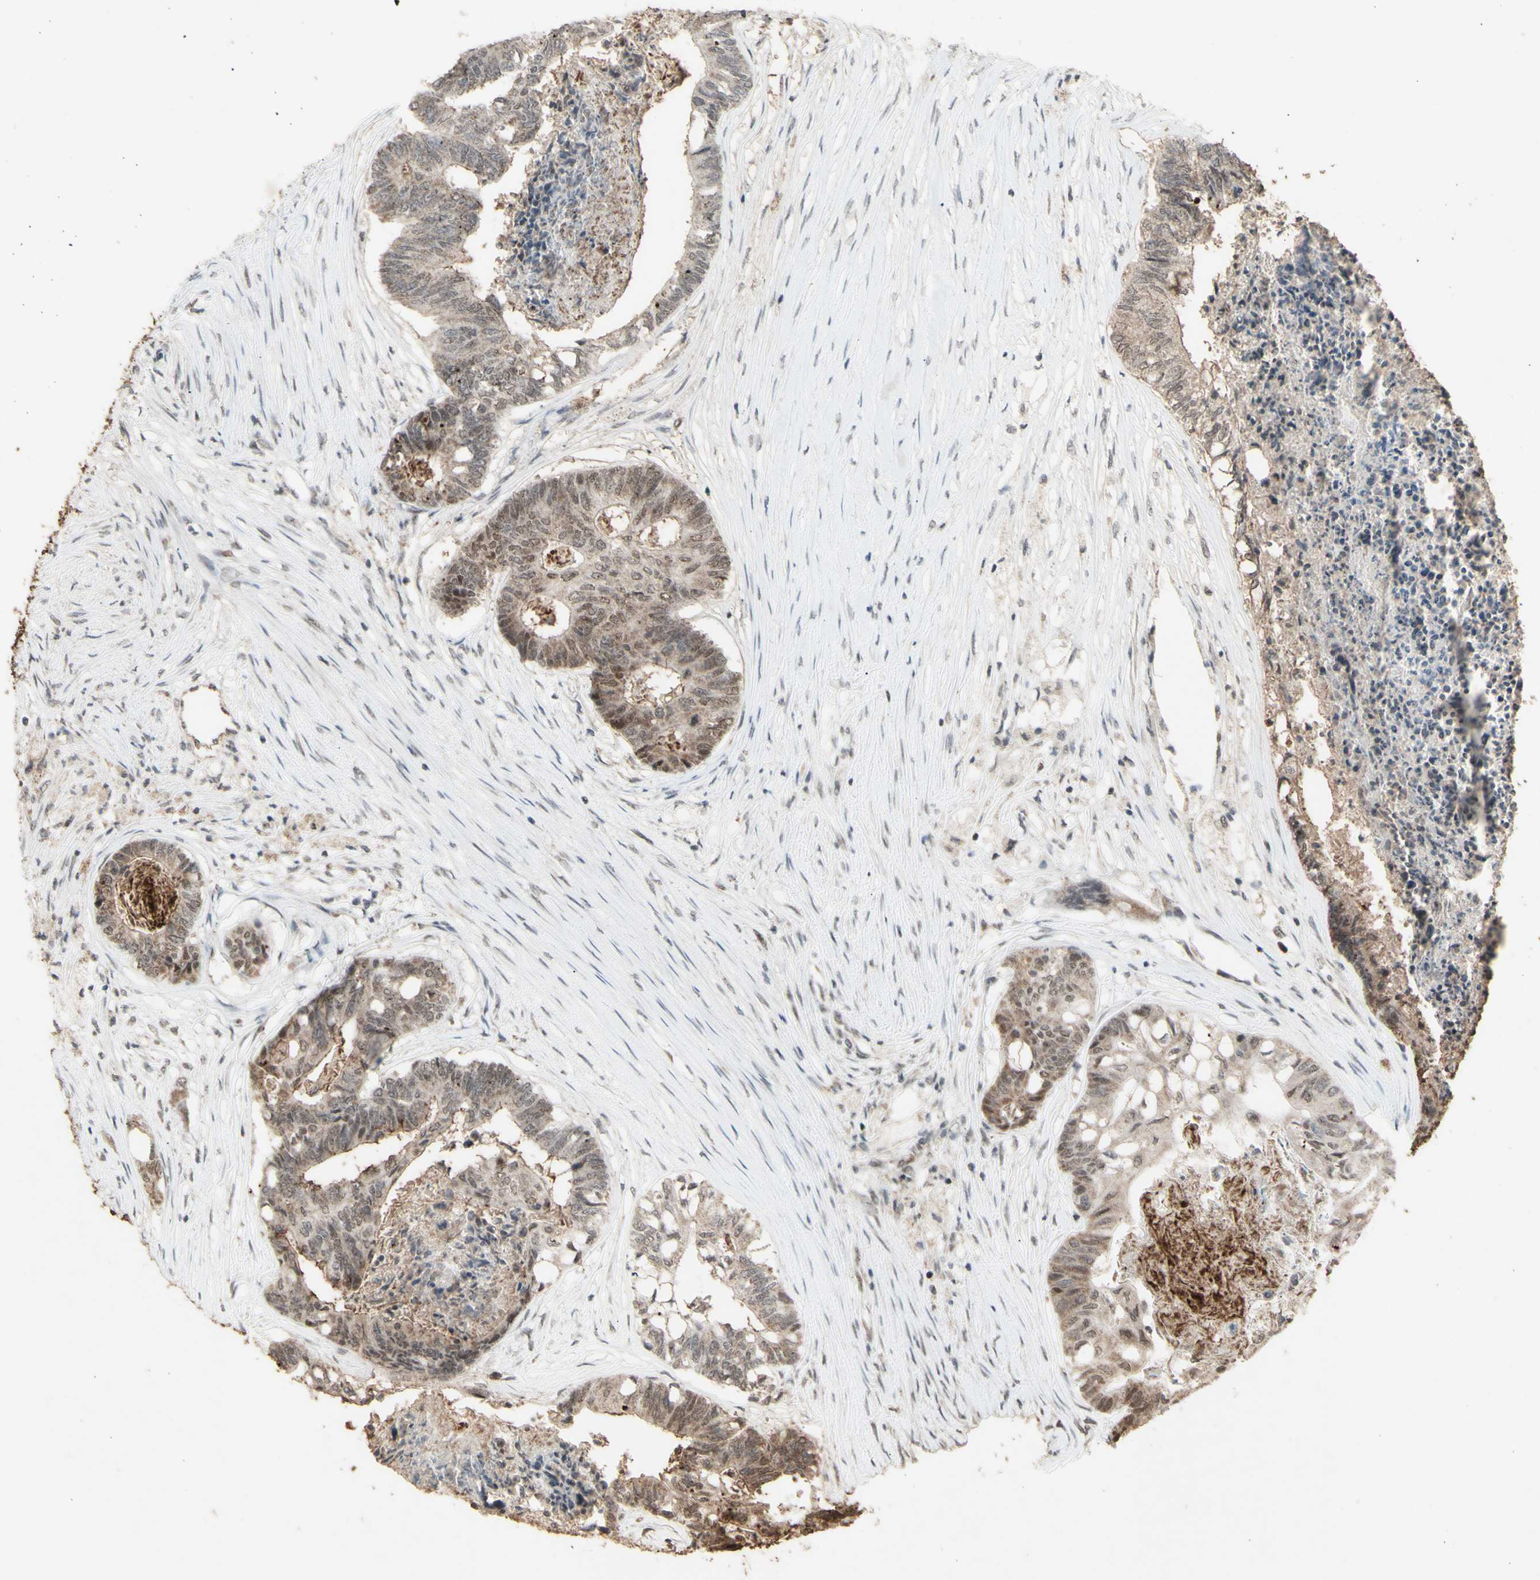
{"staining": {"intensity": "moderate", "quantity": "25%-75%", "location": "cytoplasmic/membranous,nuclear"}, "tissue": "colorectal cancer", "cell_type": "Tumor cells", "image_type": "cancer", "snomed": [{"axis": "morphology", "description": "Adenocarcinoma, NOS"}, {"axis": "topography", "description": "Rectum"}], "caption": "High-magnification brightfield microscopy of colorectal cancer (adenocarcinoma) stained with DAB (brown) and counterstained with hematoxylin (blue). tumor cells exhibit moderate cytoplasmic/membranous and nuclear staining is present in approximately25%-75% of cells. The staining was performed using DAB (3,3'-diaminobenzidine) to visualize the protein expression in brown, while the nuclei were stained in blue with hematoxylin (Magnification: 20x).", "gene": "CENPB", "patient": {"sex": "male", "age": 63}}